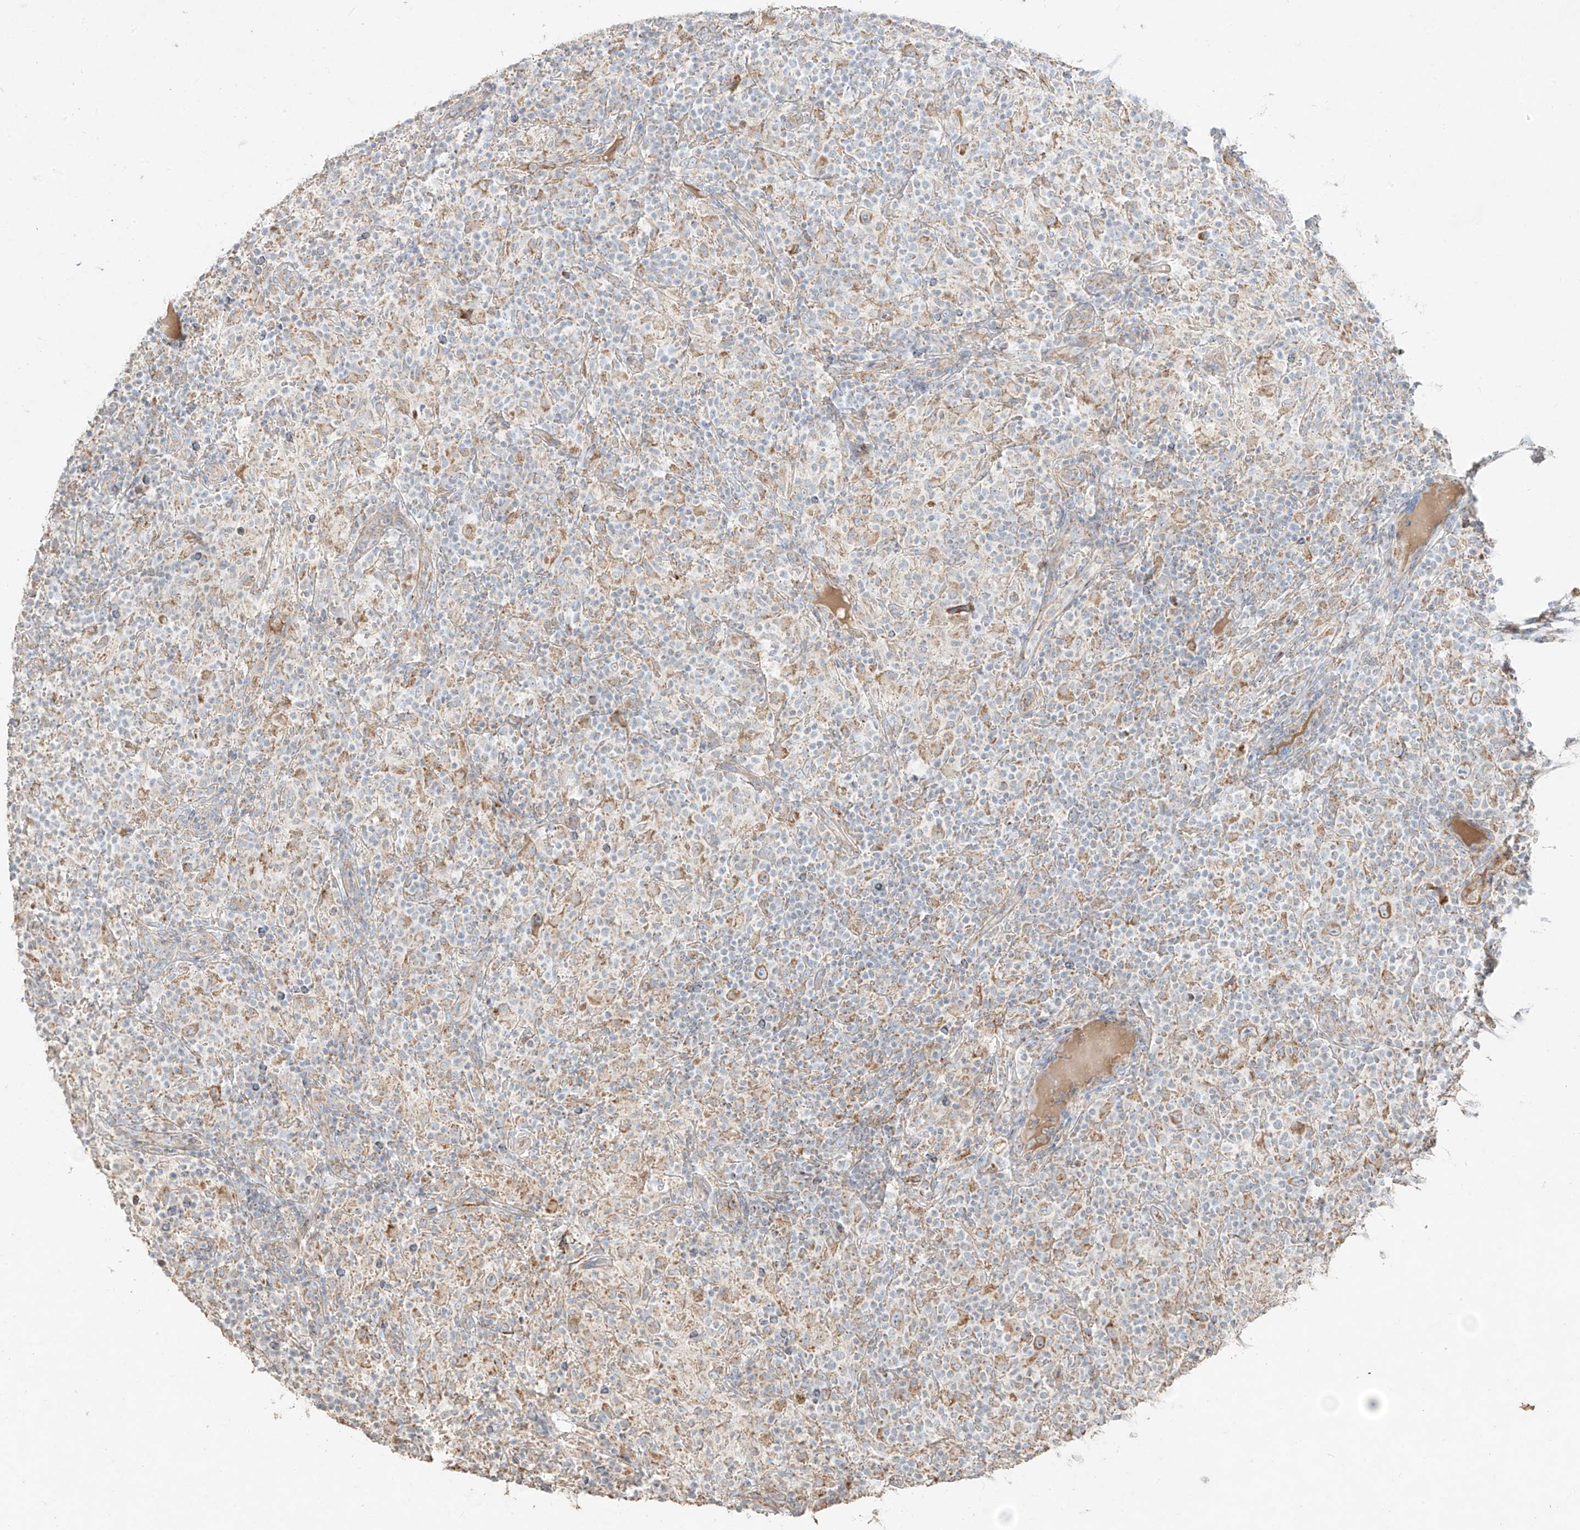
{"staining": {"intensity": "moderate", "quantity": ">75%", "location": "cytoplasmic/membranous"}, "tissue": "lymphoma", "cell_type": "Tumor cells", "image_type": "cancer", "snomed": [{"axis": "morphology", "description": "Hodgkin's disease, NOS"}, {"axis": "topography", "description": "Lymph node"}], "caption": "There is medium levels of moderate cytoplasmic/membranous staining in tumor cells of lymphoma, as demonstrated by immunohistochemical staining (brown color).", "gene": "COLGALT2", "patient": {"sex": "male", "age": 70}}